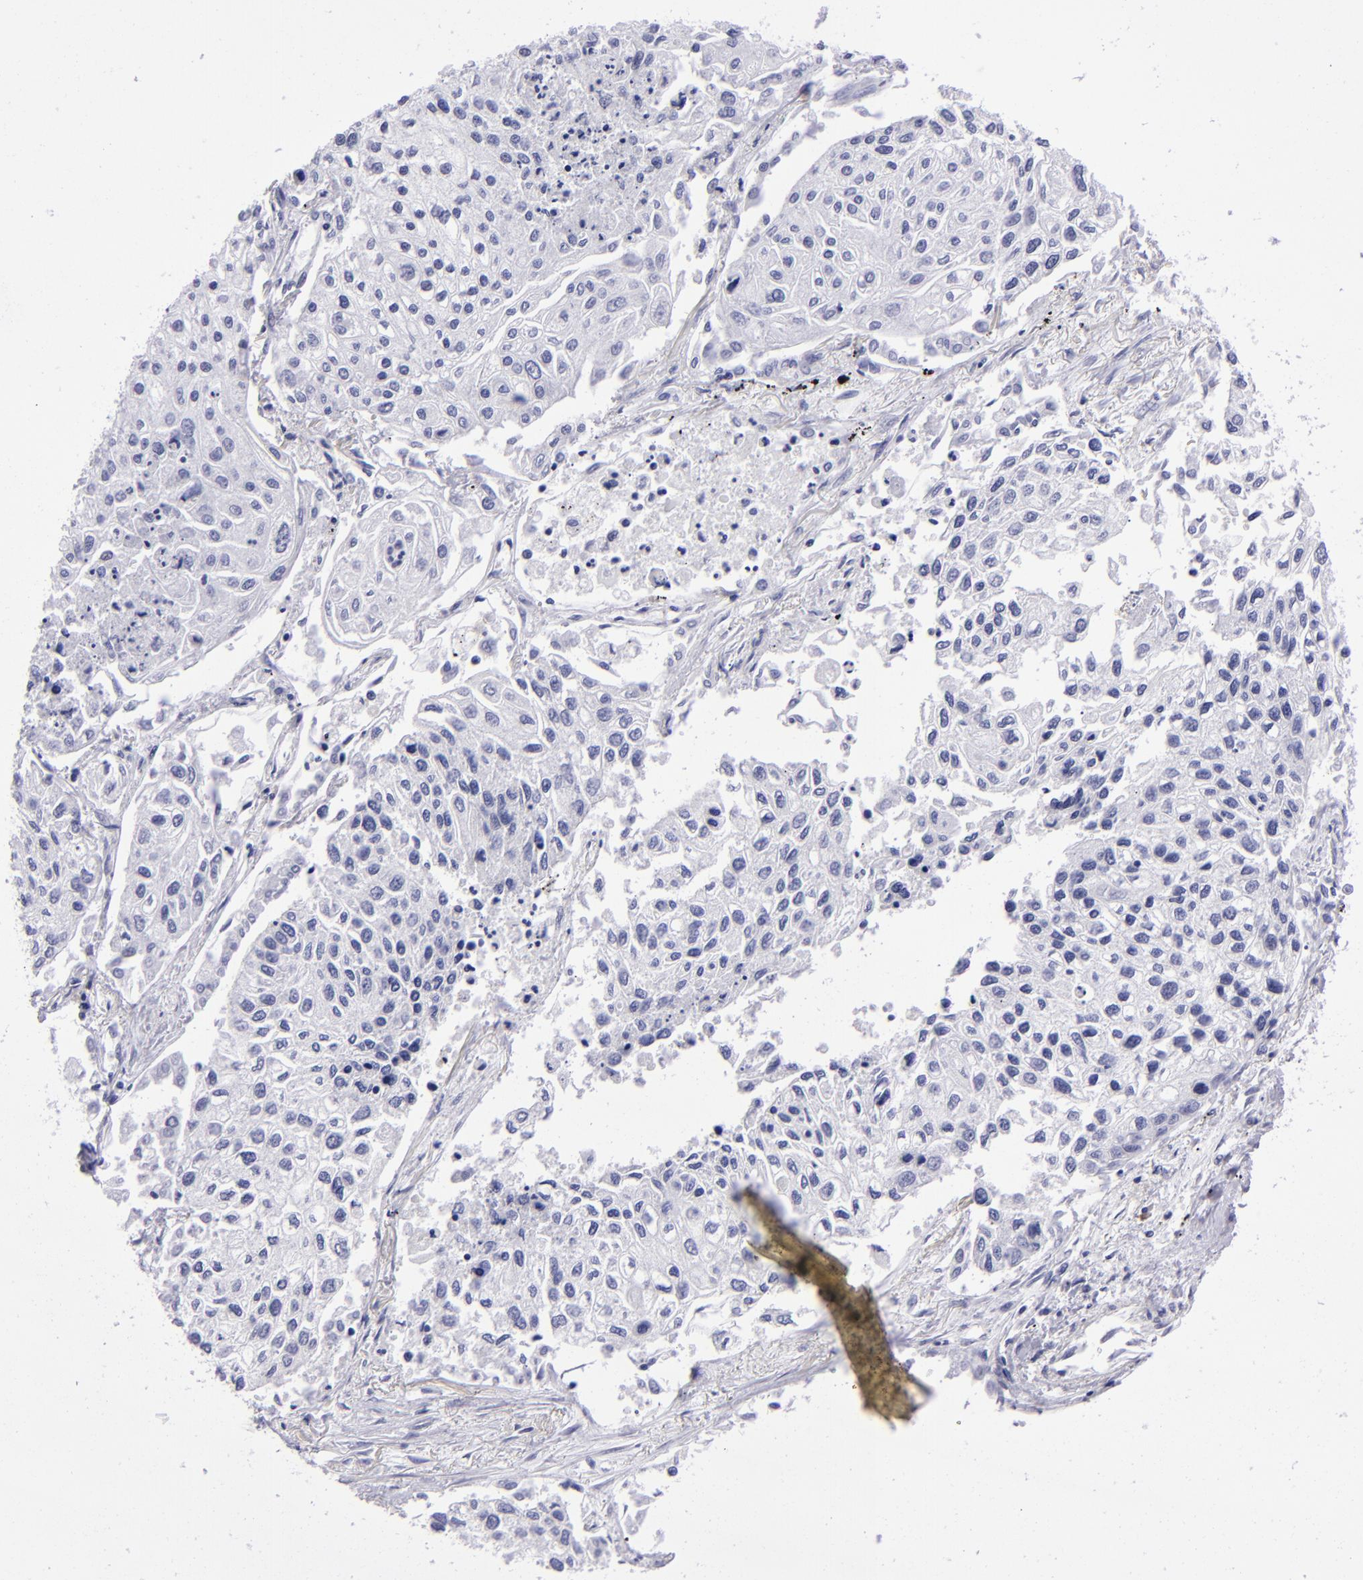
{"staining": {"intensity": "negative", "quantity": "none", "location": "none"}, "tissue": "lung cancer", "cell_type": "Tumor cells", "image_type": "cancer", "snomed": [{"axis": "morphology", "description": "Squamous cell carcinoma, NOS"}, {"axis": "topography", "description": "Lung"}], "caption": "Image shows no protein staining in tumor cells of squamous cell carcinoma (lung) tissue.", "gene": "TYRP1", "patient": {"sex": "male", "age": 75}}